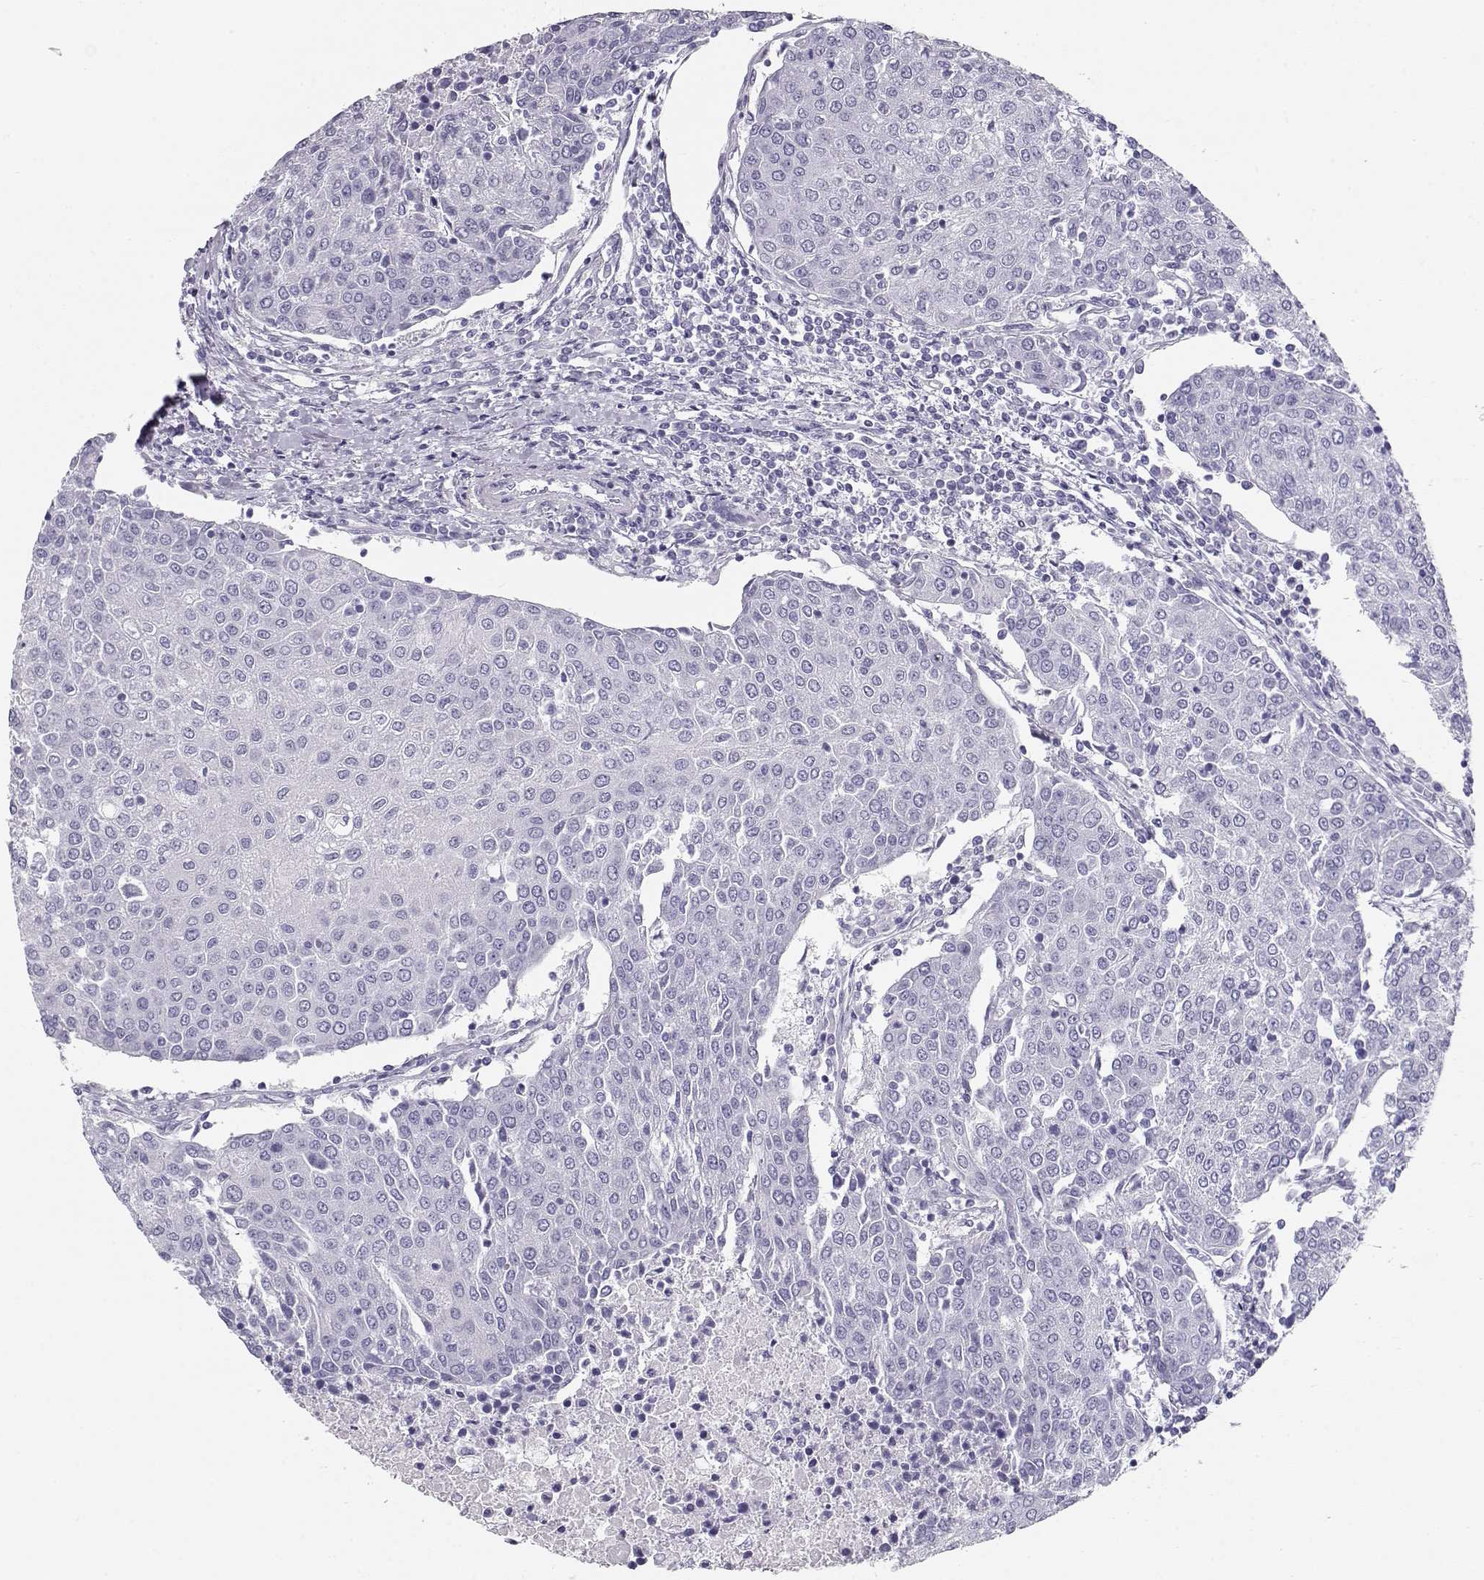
{"staining": {"intensity": "negative", "quantity": "none", "location": "none"}, "tissue": "urothelial cancer", "cell_type": "Tumor cells", "image_type": "cancer", "snomed": [{"axis": "morphology", "description": "Urothelial carcinoma, High grade"}, {"axis": "topography", "description": "Urinary bladder"}], "caption": "IHC of urothelial carcinoma (high-grade) reveals no staining in tumor cells.", "gene": "MAGEC1", "patient": {"sex": "female", "age": 85}}